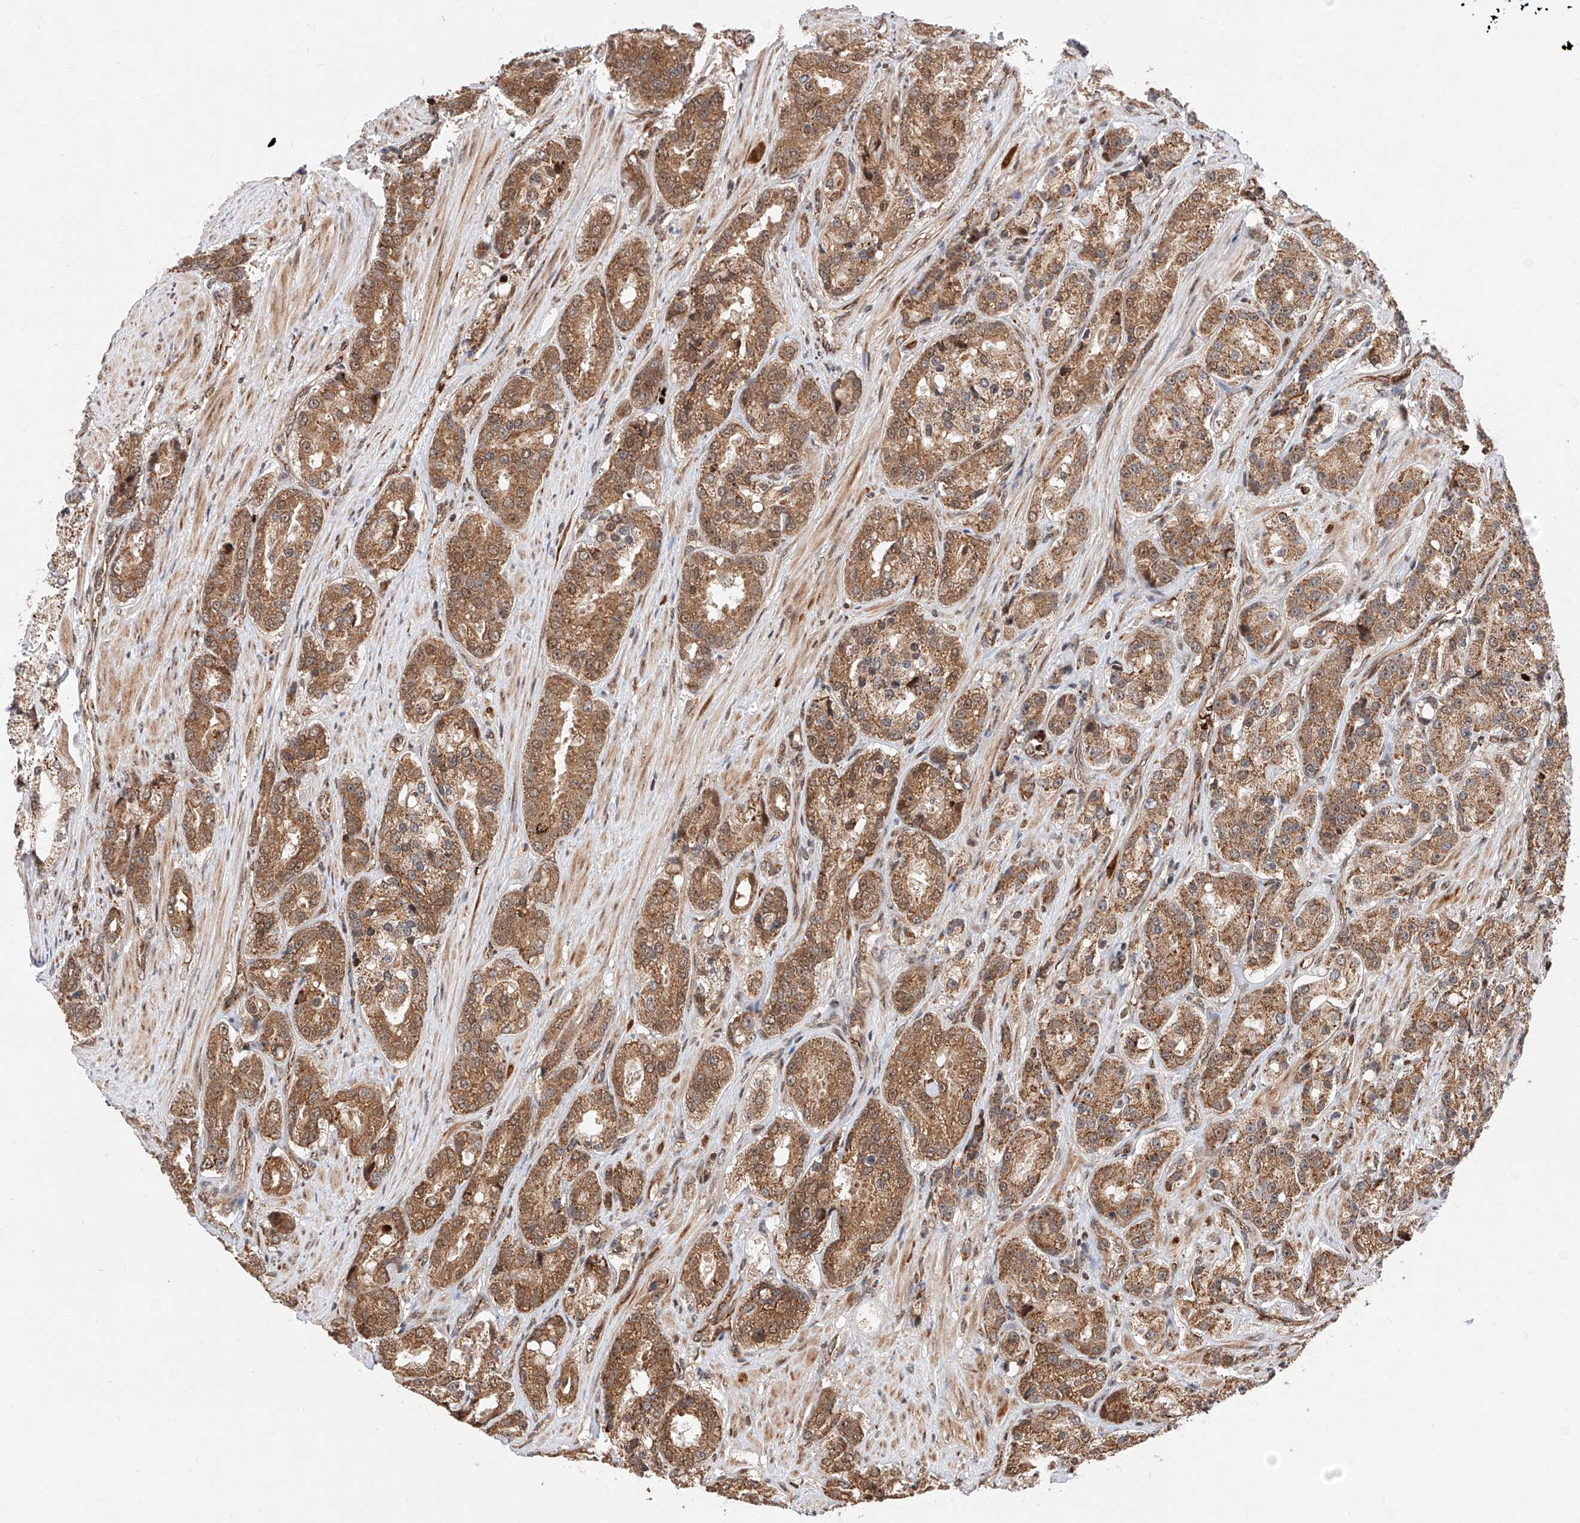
{"staining": {"intensity": "moderate", "quantity": ">75%", "location": "cytoplasmic/membranous"}, "tissue": "prostate cancer", "cell_type": "Tumor cells", "image_type": "cancer", "snomed": [{"axis": "morphology", "description": "Adenocarcinoma, High grade"}, {"axis": "topography", "description": "Prostate"}], "caption": "Immunohistochemical staining of human high-grade adenocarcinoma (prostate) exhibits medium levels of moderate cytoplasmic/membranous protein staining in approximately >75% of tumor cells.", "gene": "THTPA", "patient": {"sex": "male", "age": 60}}